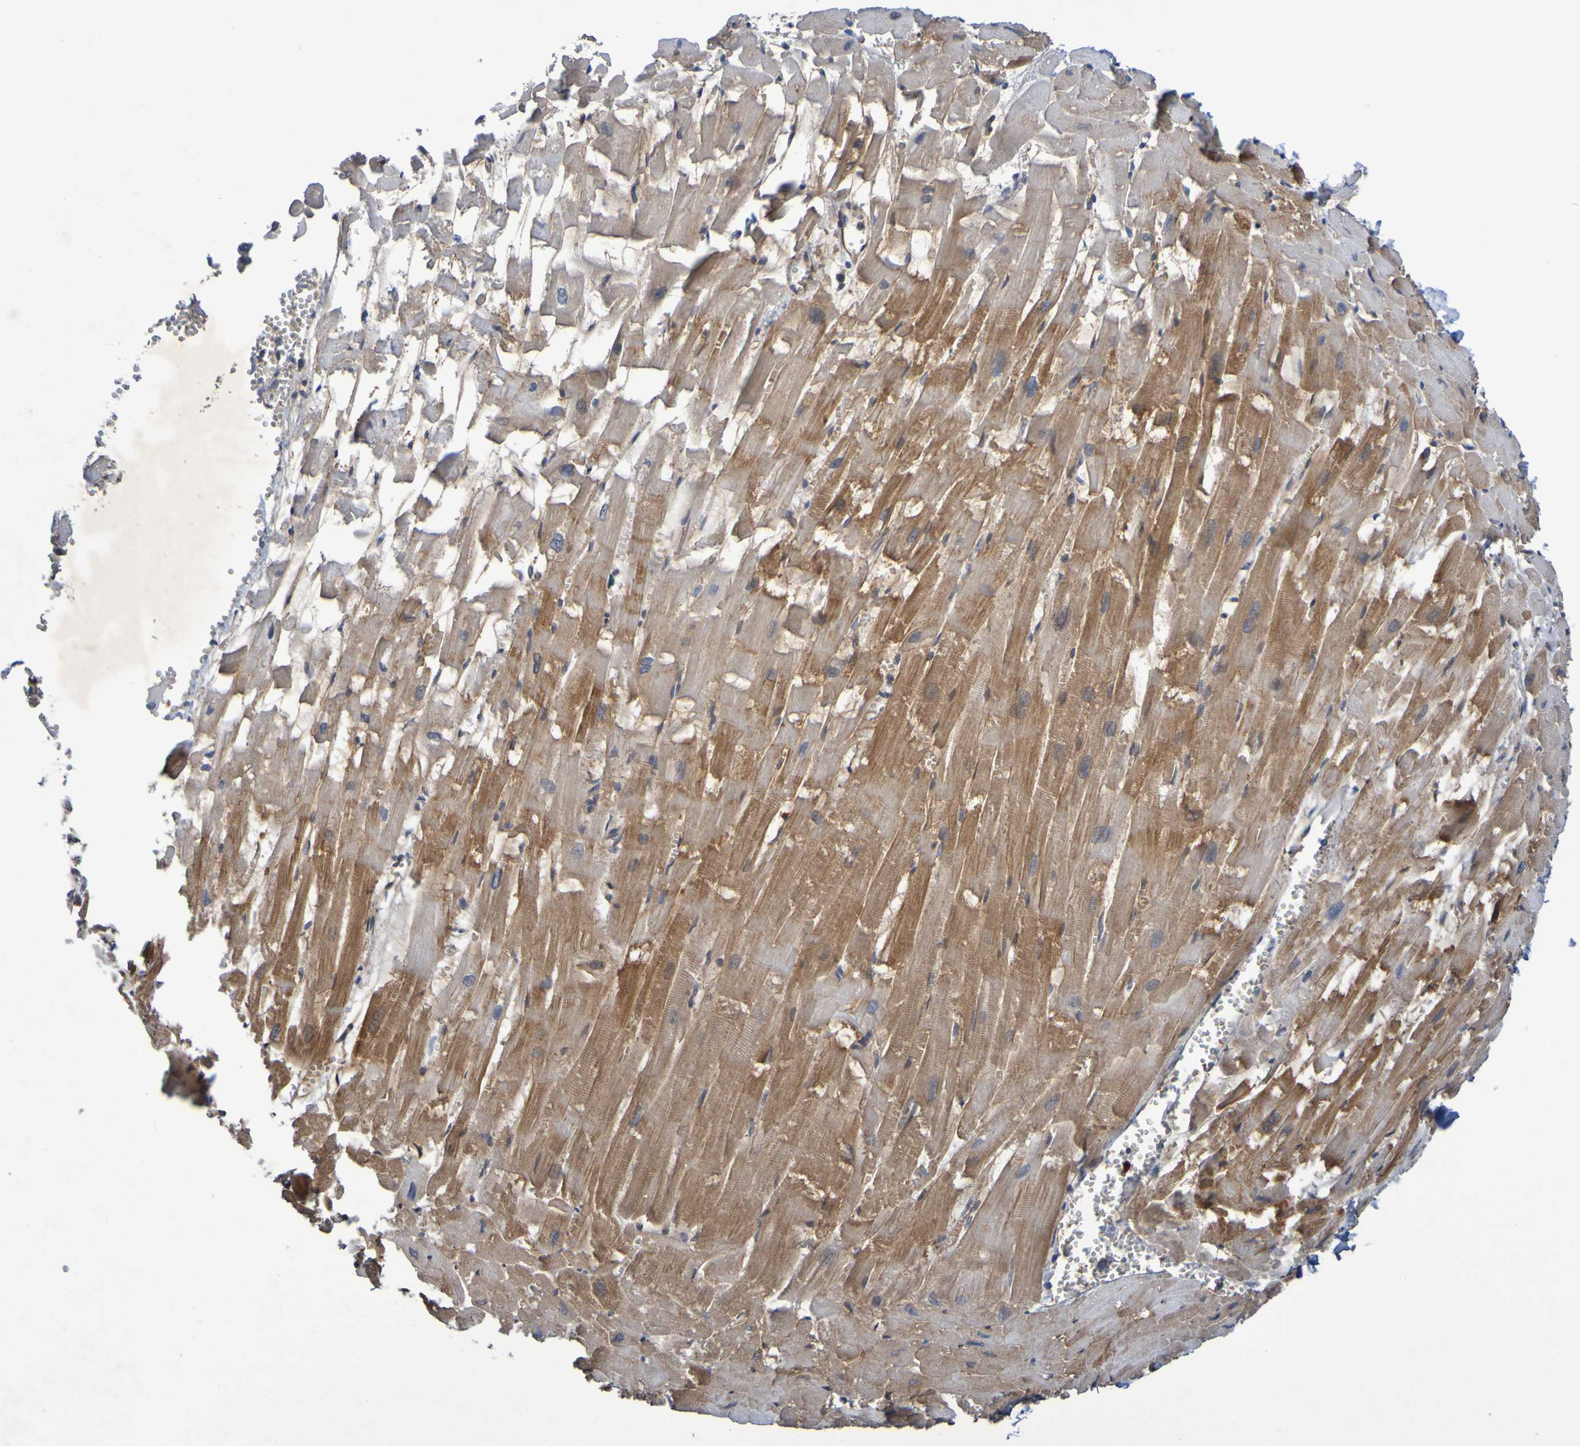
{"staining": {"intensity": "moderate", "quantity": ">75%", "location": "cytoplasmic/membranous"}, "tissue": "heart muscle", "cell_type": "Cardiomyocytes", "image_type": "normal", "snomed": [{"axis": "morphology", "description": "Normal tissue, NOS"}, {"axis": "topography", "description": "Heart"}], "caption": "The immunohistochemical stain shows moderate cytoplasmic/membranous positivity in cardiomyocytes of normal heart muscle.", "gene": "SDK1", "patient": {"sex": "female", "age": 19}}